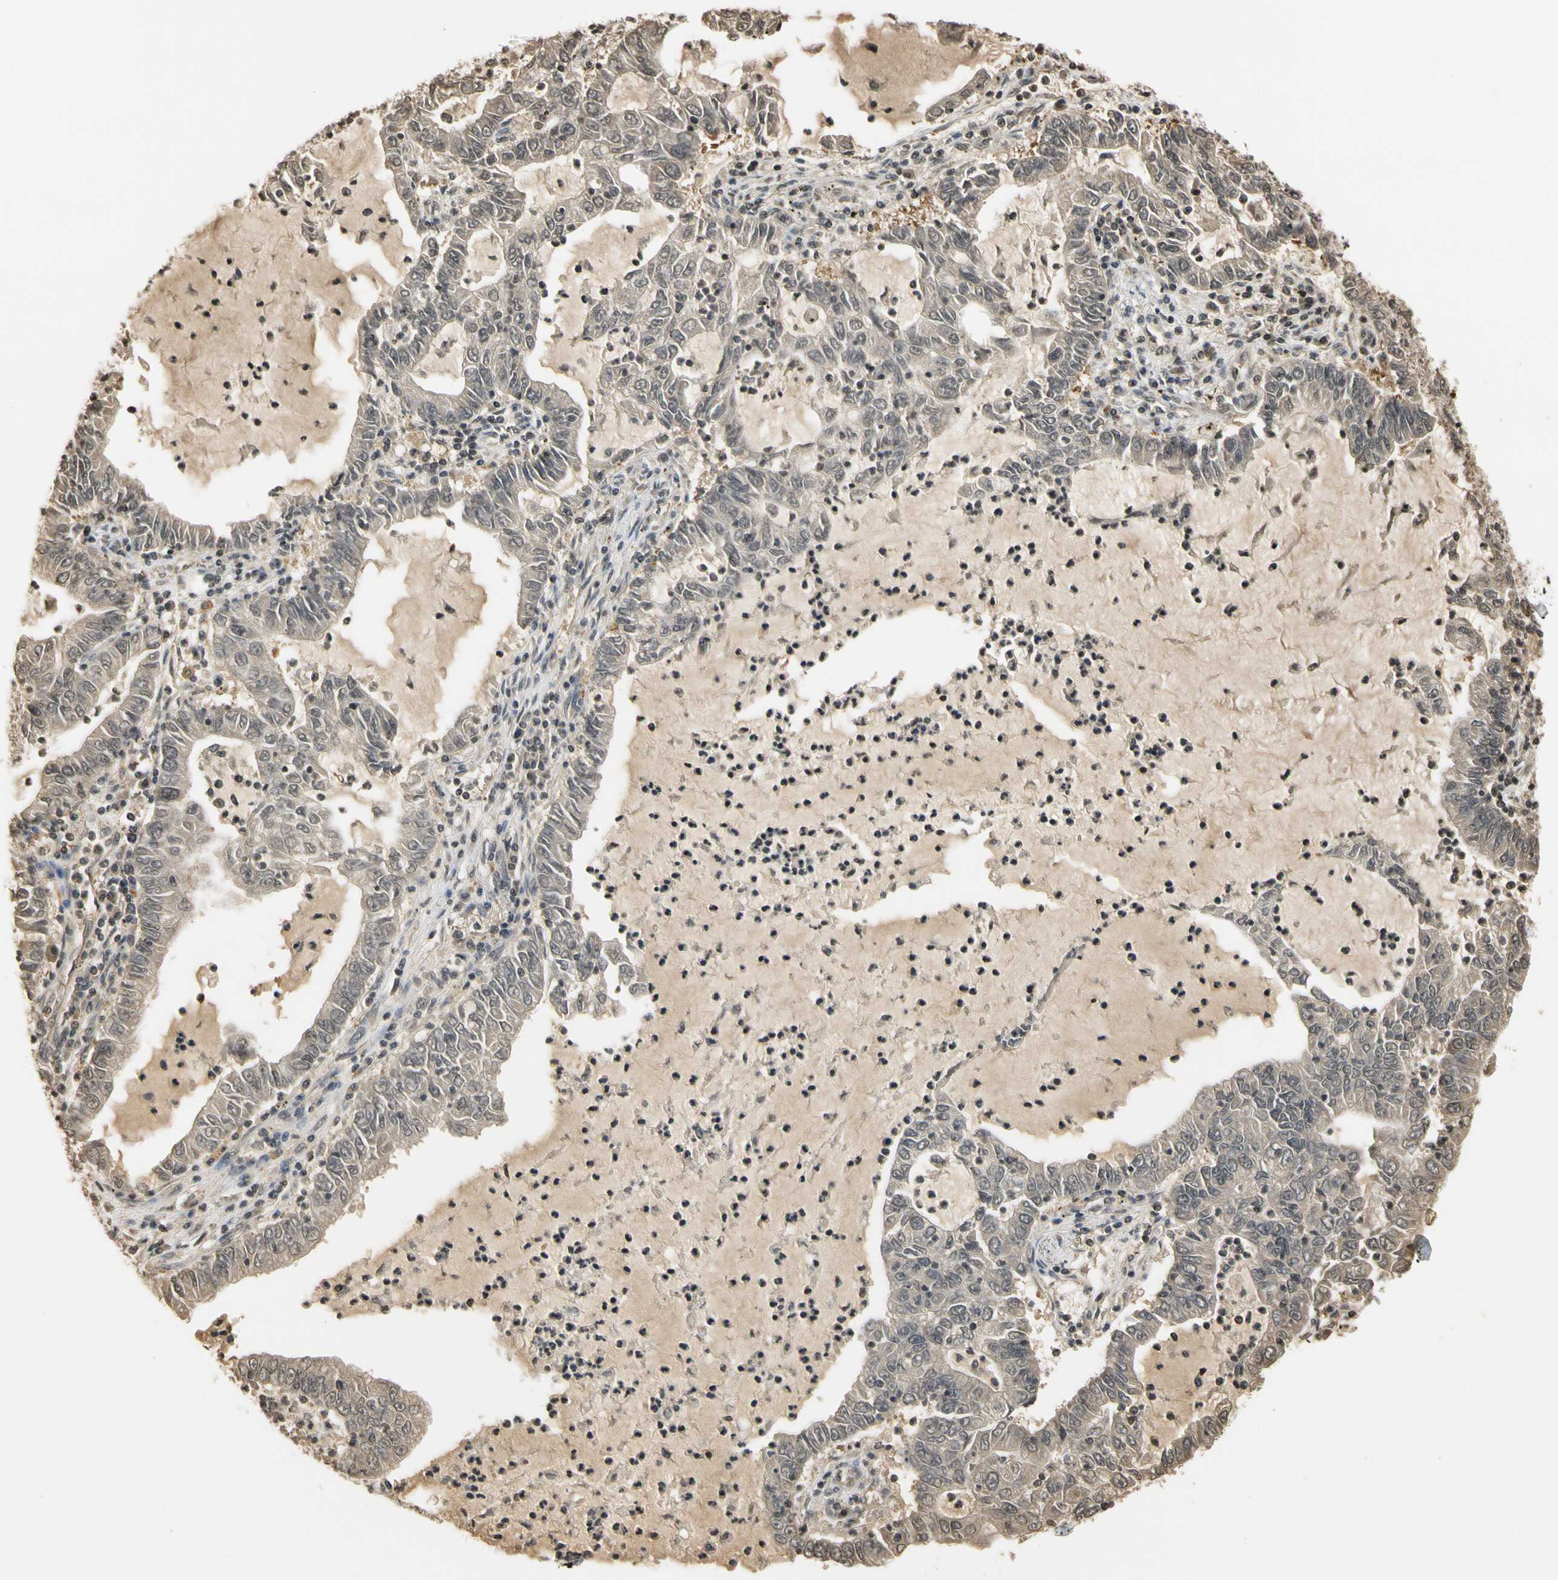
{"staining": {"intensity": "weak", "quantity": ">75%", "location": "cytoplasmic/membranous"}, "tissue": "lung cancer", "cell_type": "Tumor cells", "image_type": "cancer", "snomed": [{"axis": "morphology", "description": "Adenocarcinoma, NOS"}, {"axis": "topography", "description": "Lung"}], "caption": "Tumor cells display low levels of weak cytoplasmic/membranous positivity in approximately >75% of cells in human lung cancer (adenocarcinoma).", "gene": "SOD1", "patient": {"sex": "female", "age": 51}}